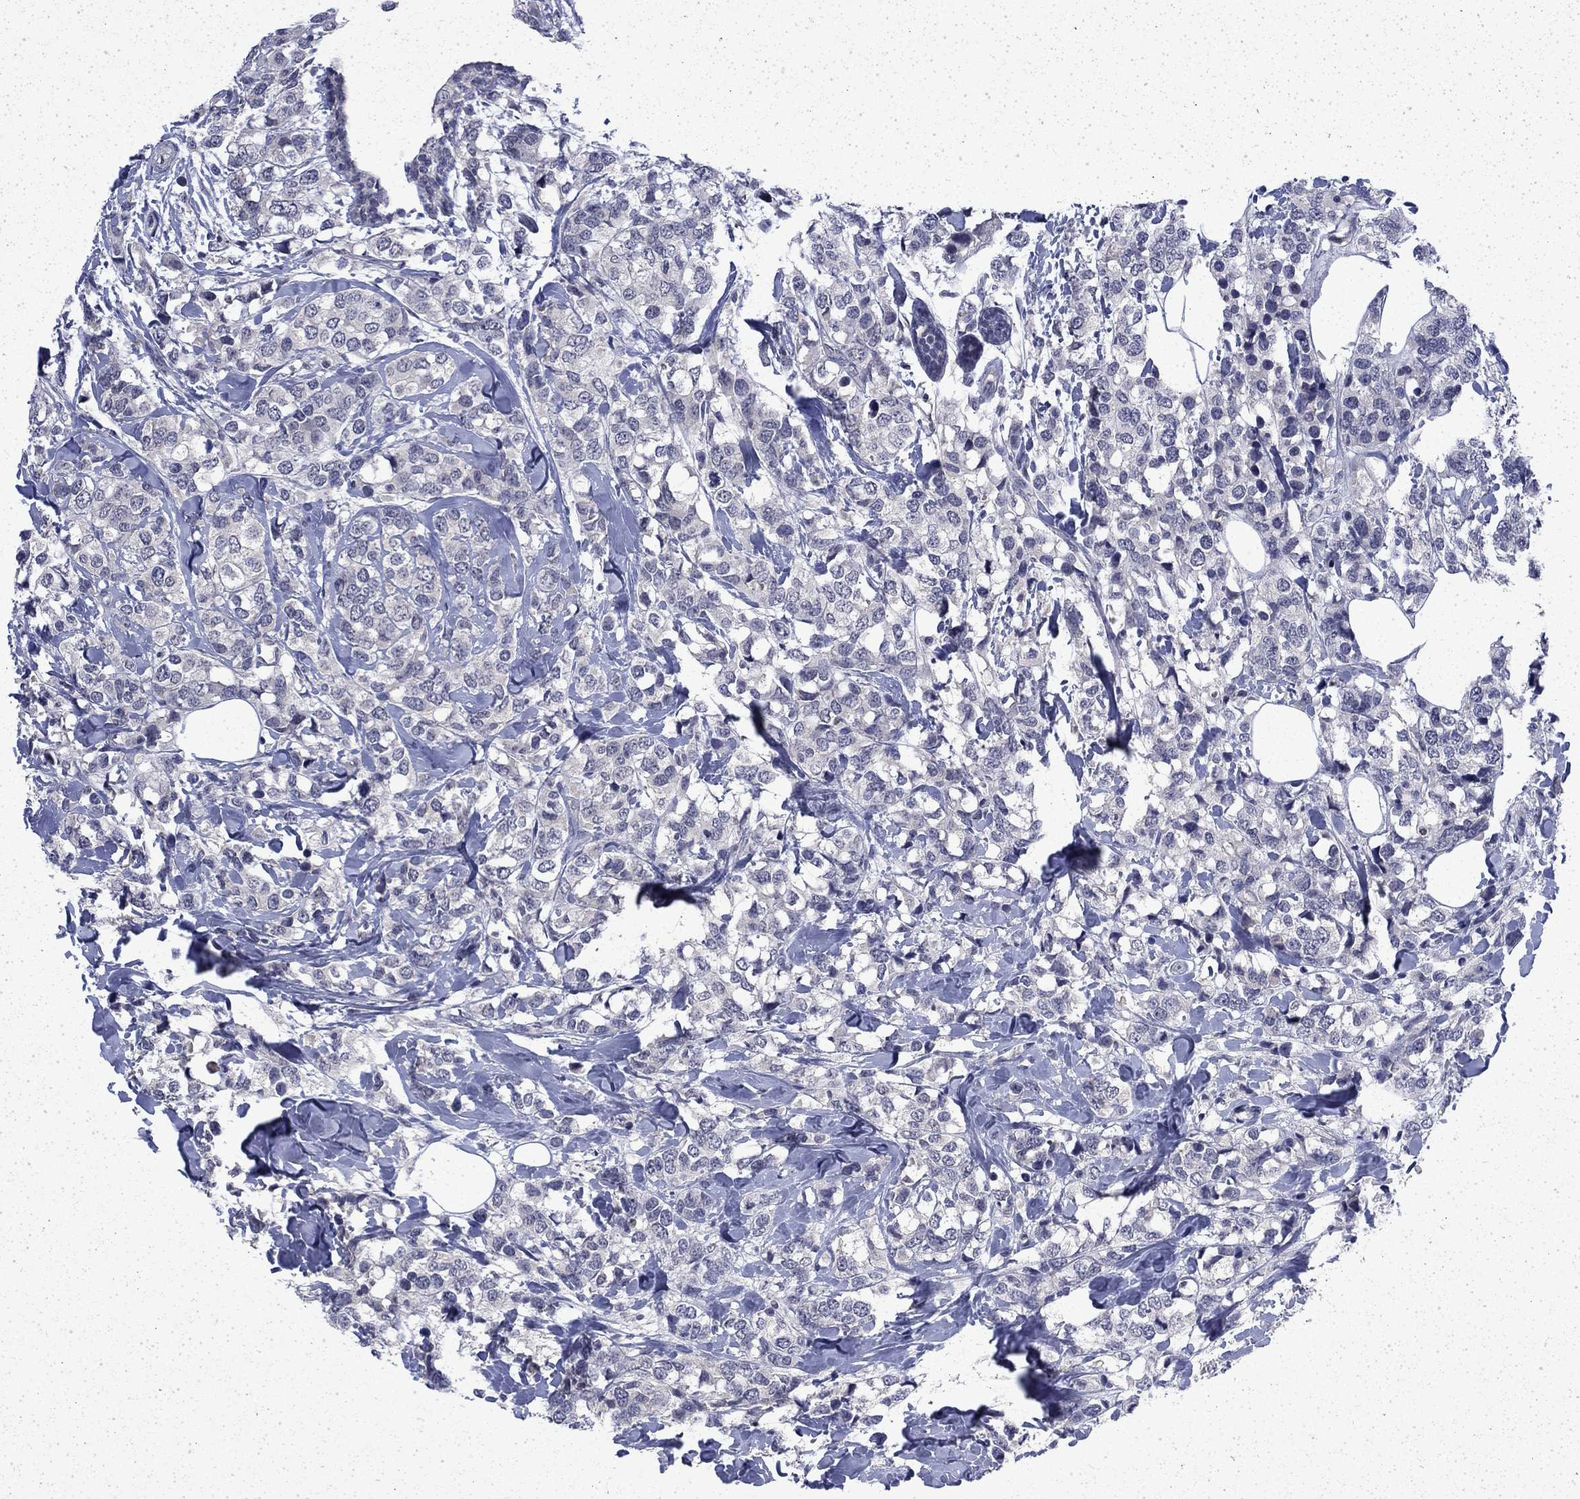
{"staining": {"intensity": "negative", "quantity": "none", "location": "none"}, "tissue": "breast cancer", "cell_type": "Tumor cells", "image_type": "cancer", "snomed": [{"axis": "morphology", "description": "Lobular carcinoma"}, {"axis": "topography", "description": "Breast"}], "caption": "Lobular carcinoma (breast) stained for a protein using immunohistochemistry shows no expression tumor cells.", "gene": "CHAT", "patient": {"sex": "female", "age": 59}}